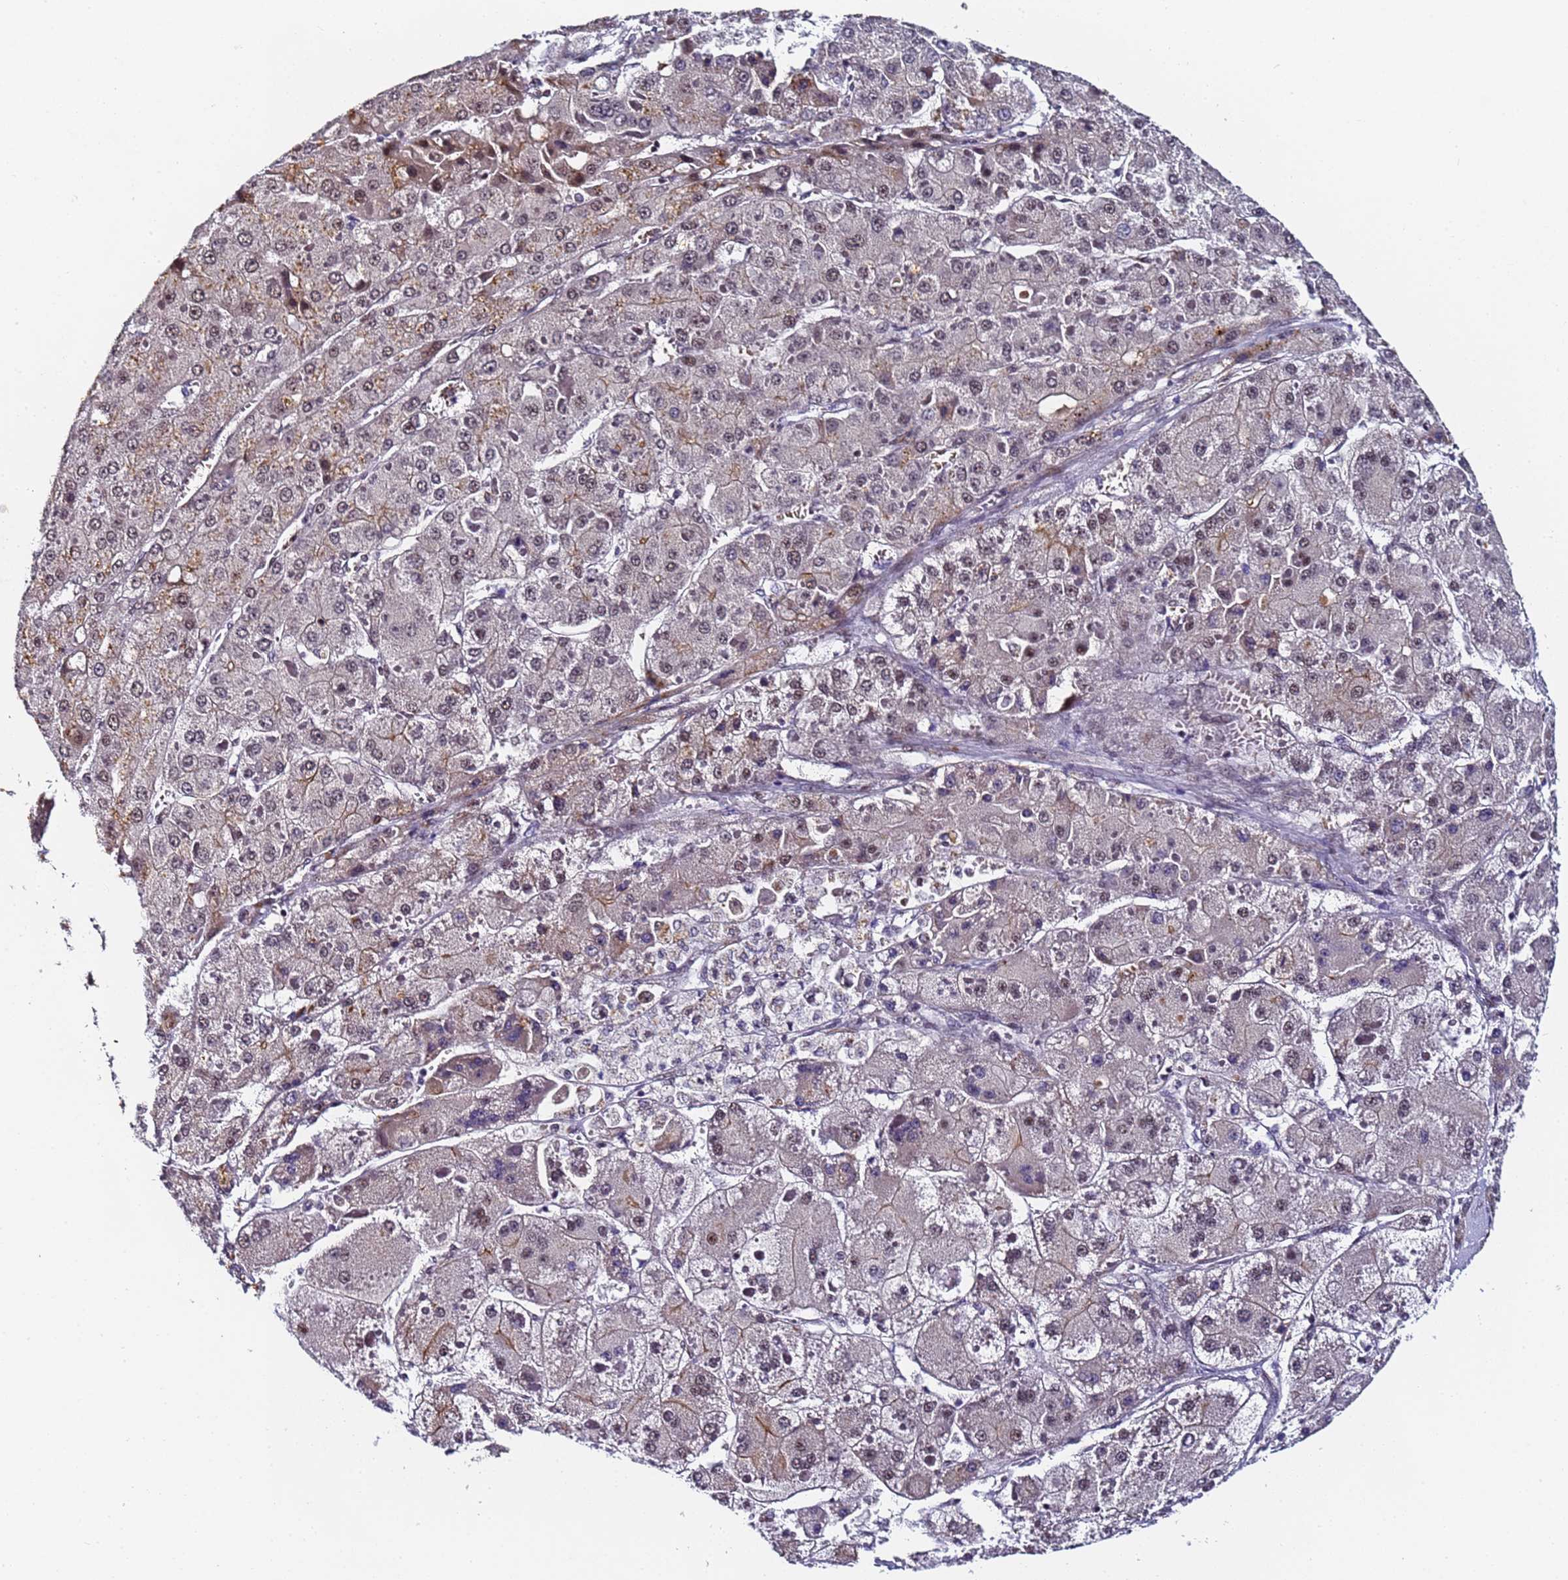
{"staining": {"intensity": "negative", "quantity": "none", "location": "none"}, "tissue": "liver cancer", "cell_type": "Tumor cells", "image_type": "cancer", "snomed": [{"axis": "morphology", "description": "Carcinoma, Hepatocellular, NOS"}, {"axis": "topography", "description": "Liver"}], "caption": "The micrograph shows no significant staining in tumor cells of liver cancer.", "gene": "FNBP4", "patient": {"sex": "female", "age": 73}}